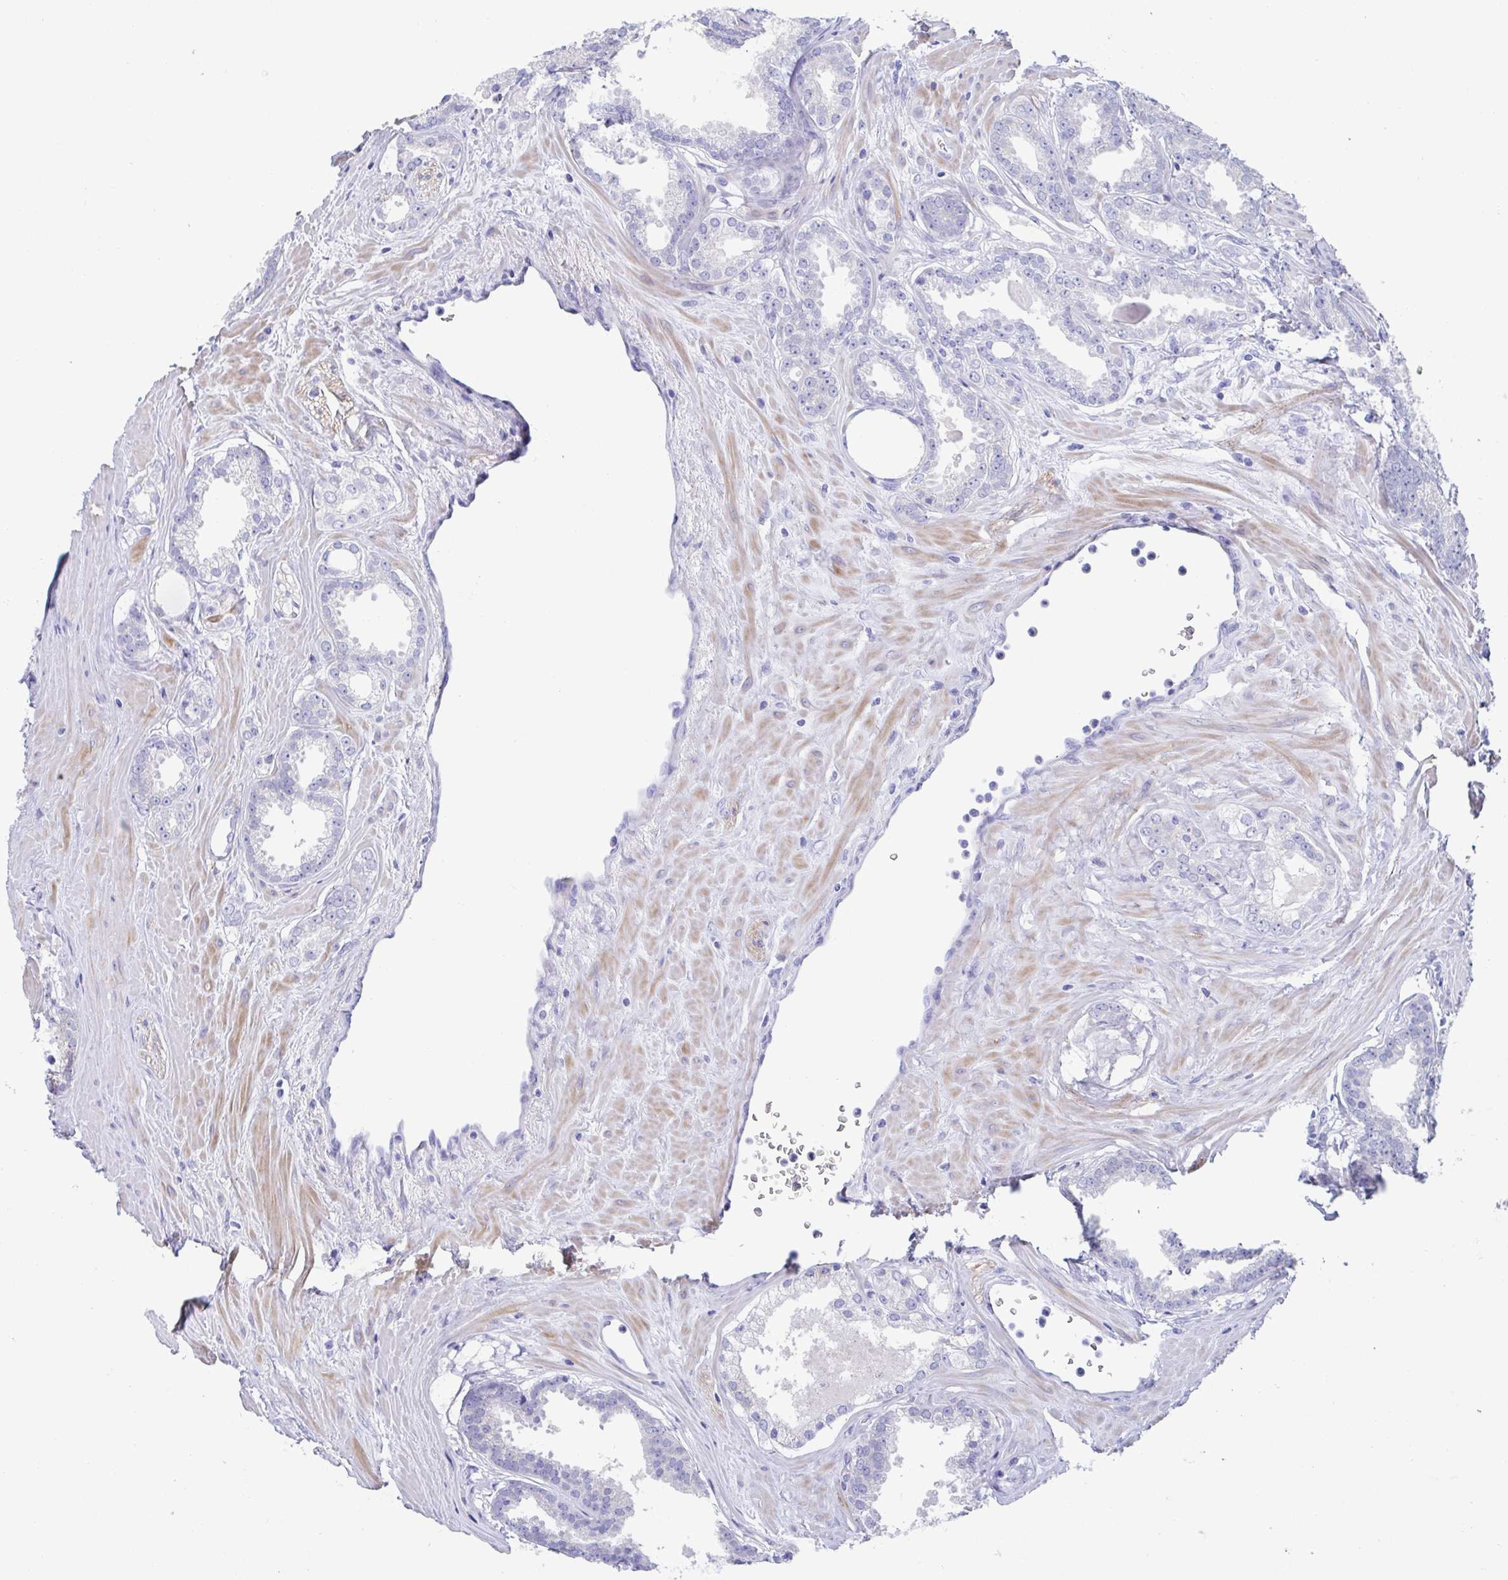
{"staining": {"intensity": "negative", "quantity": "none", "location": "none"}, "tissue": "prostate cancer", "cell_type": "Tumor cells", "image_type": "cancer", "snomed": [{"axis": "morphology", "description": "Adenocarcinoma, Low grade"}, {"axis": "topography", "description": "Prostate"}], "caption": "Immunohistochemistry (IHC) micrograph of neoplastic tissue: human prostate cancer stained with DAB demonstrates no significant protein staining in tumor cells. (DAB IHC with hematoxylin counter stain).", "gene": "CDH2", "patient": {"sex": "male", "age": 65}}